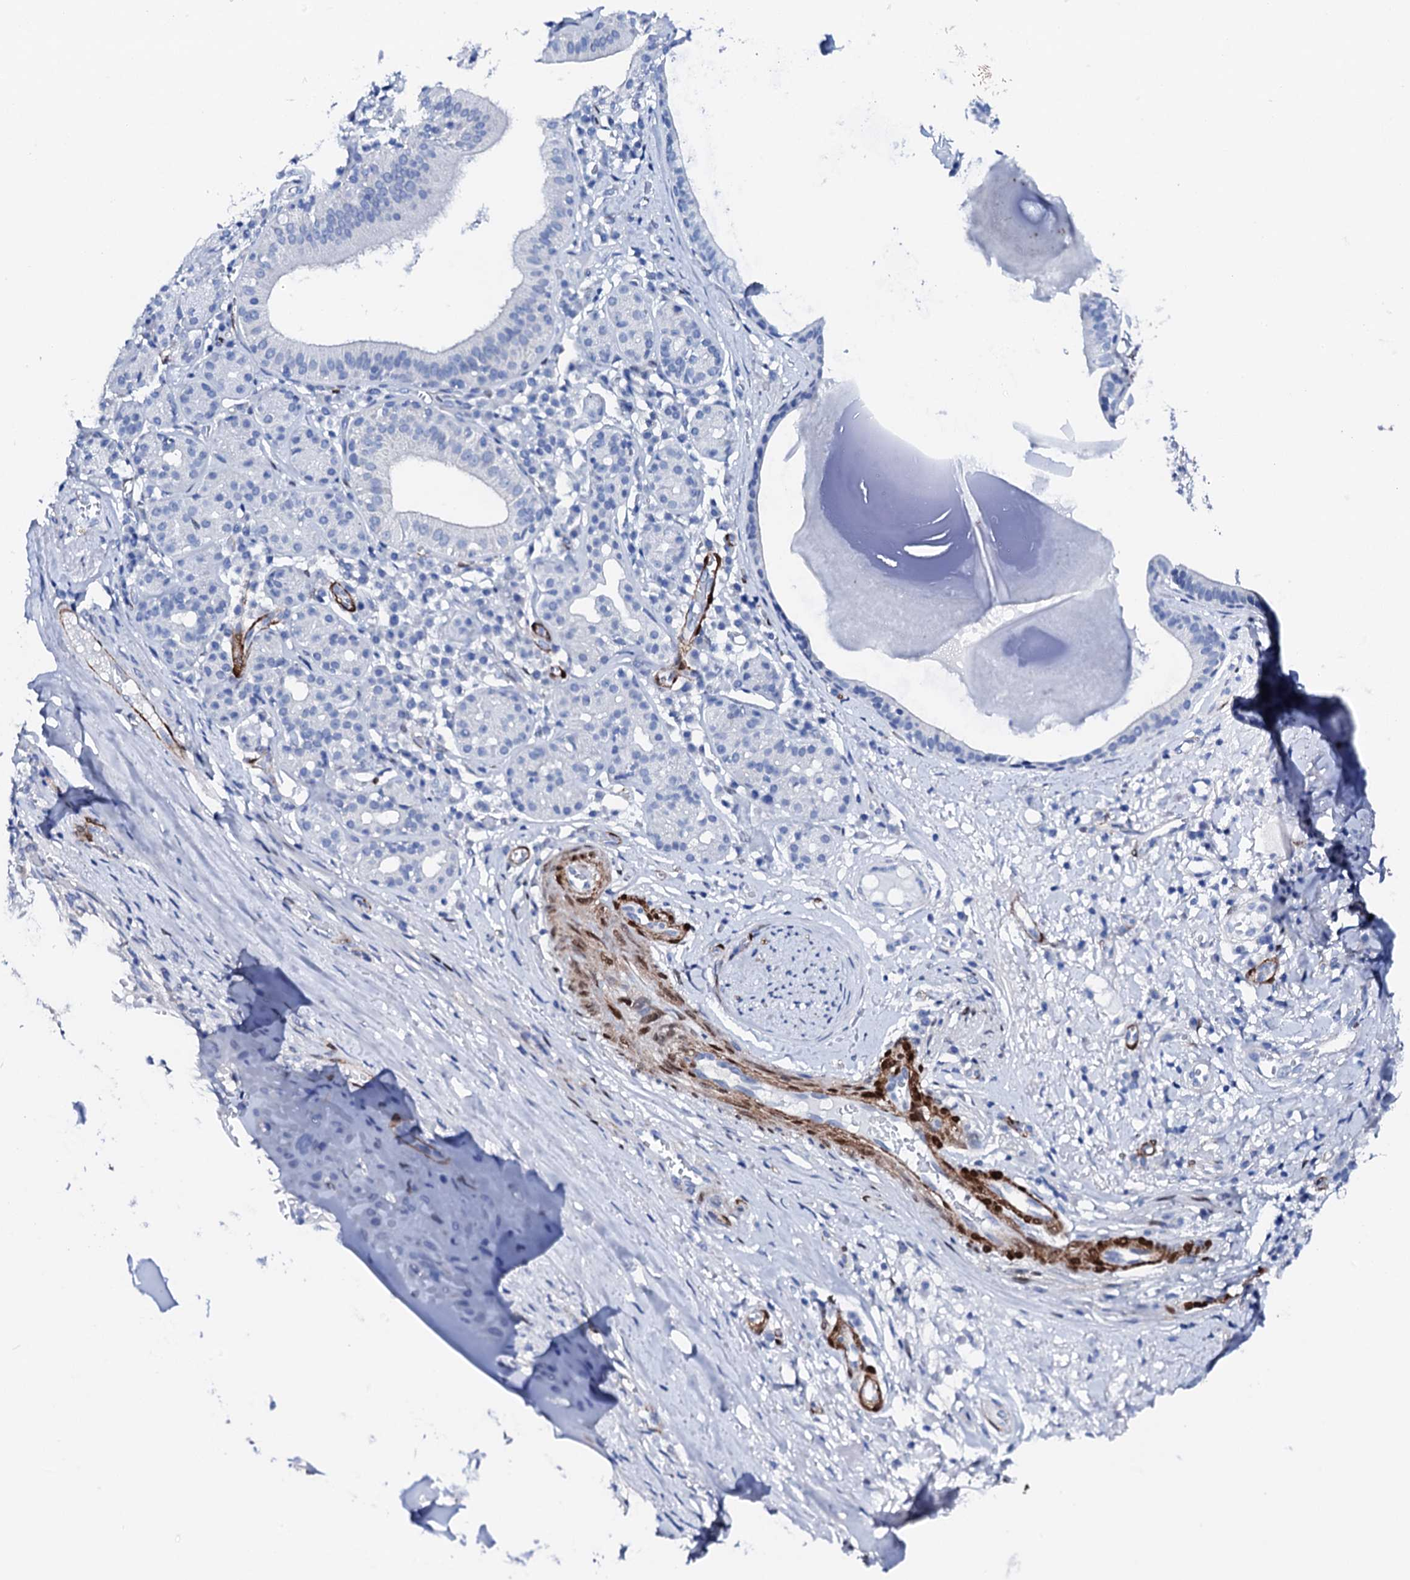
{"staining": {"intensity": "negative", "quantity": "none", "location": "none"}, "tissue": "adipose tissue", "cell_type": "Adipocytes", "image_type": "normal", "snomed": [{"axis": "morphology", "description": "Normal tissue, NOS"}, {"axis": "morphology", "description": "Basal cell carcinoma"}, {"axis": "topography", "description": "Cartilage tissue"}, {"axis": "topography", "description": "Nasopharynx"}, {"axis": "topography", "description": "Oral tissue"}], "caption": "DAB immunohistochemical staining of normal human adipose tissue exhibits no significant expression in adipocytes. Brightfield microscopy of immunohistochemistry stained with DAB (3,3'-diaminobenzidine) (brown) and hematoxylin (blue), captured at high magnification.", "gene": "NRIP2", "patient": {"sex": "female", "age": 77}}